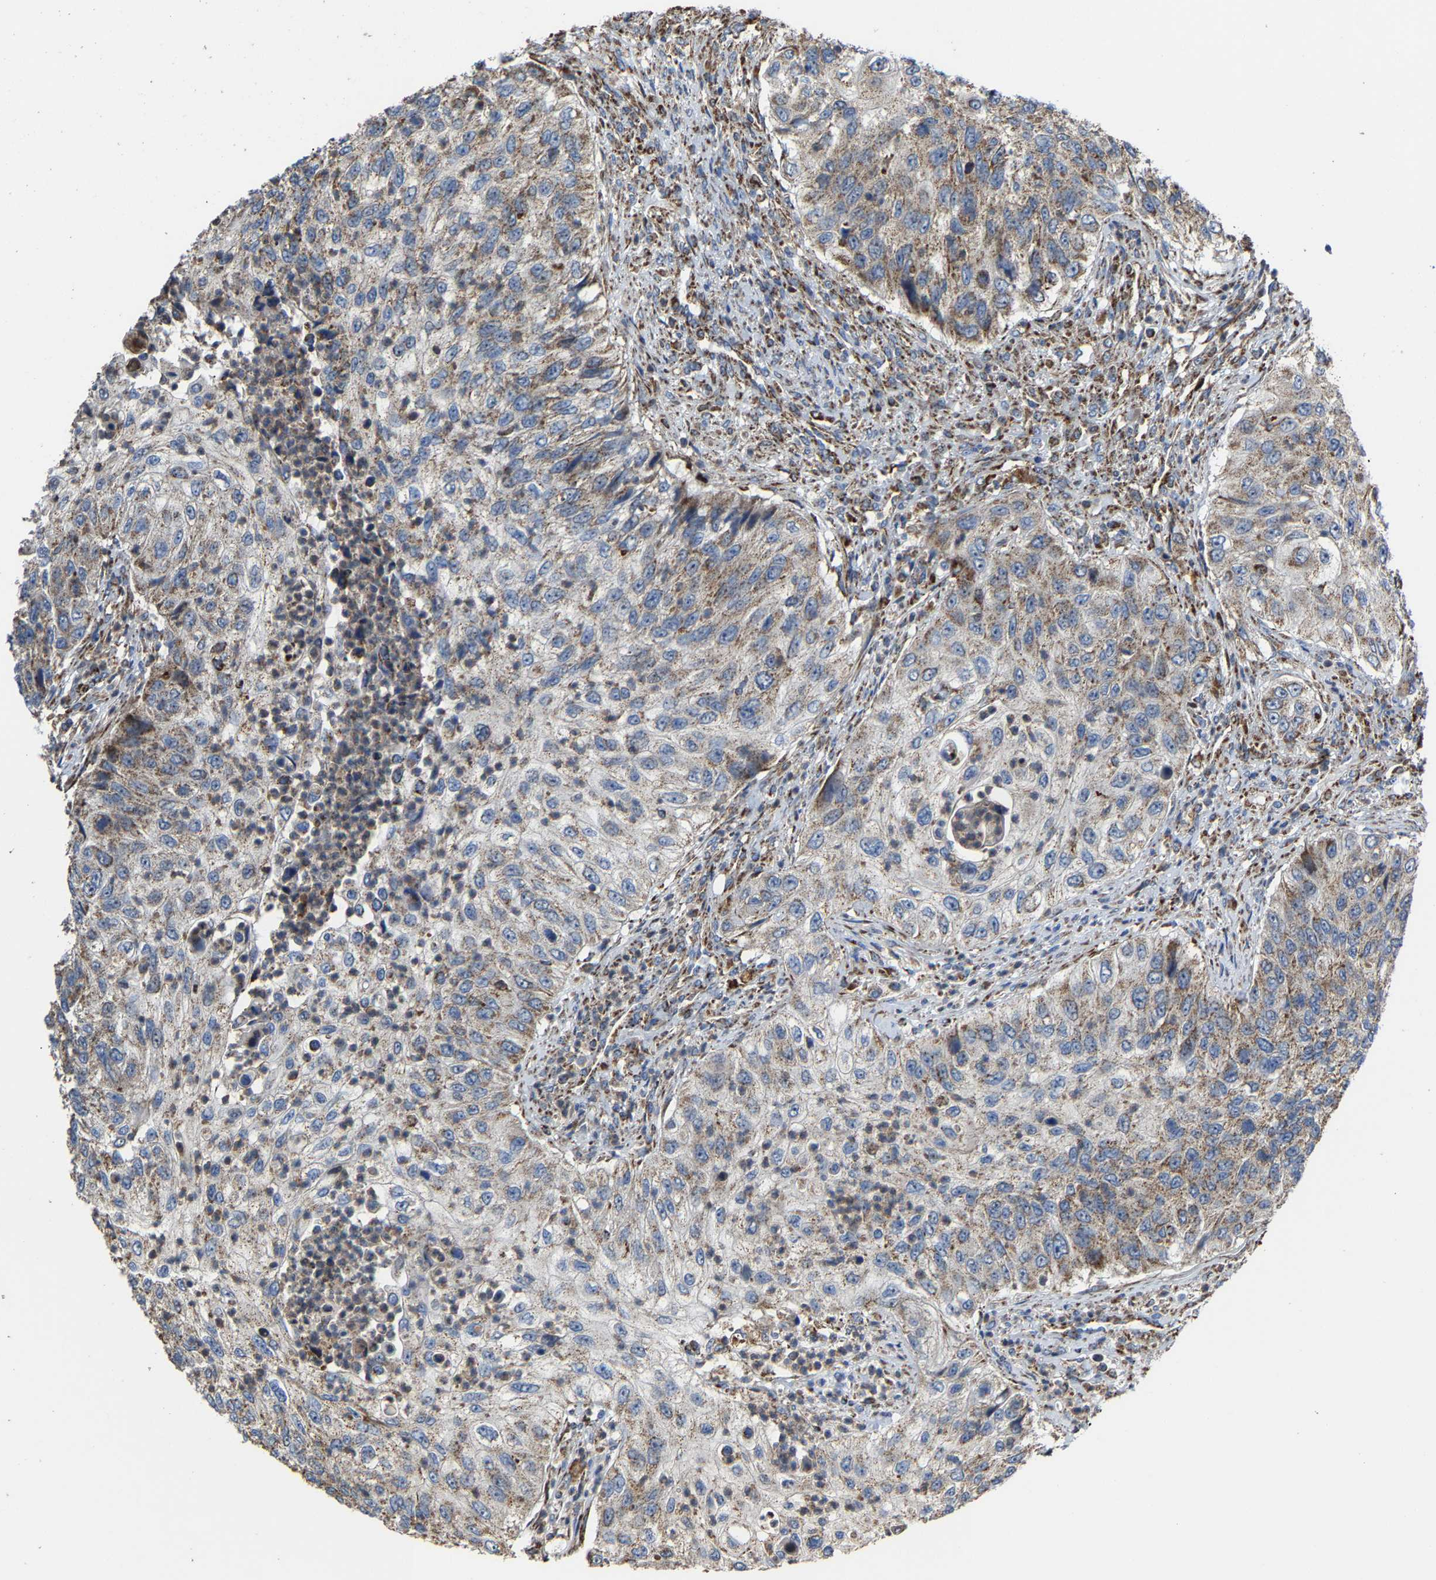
{"staining": {"intensity": "weak", "quantity": ">75%", "location": "cytoplasmic/membranous"}, "tissue": "urothelial cancer", "cell_type": "Tumor cells", "image_type": "cancer", "snomed": [{"axis": "morphology", "description": "Urothelial carcinoma, High grade"}, {"axis": "topography", "description": "Urinary bladder"}], "caption": "Urothelial cancer stained for a protein (brown) exhibits weak cytoplasmic/membranous positive staining in about >75% of tumor cells.", "gene": "NDUFV3", "patient": {"sex": "female", "age": 60}}